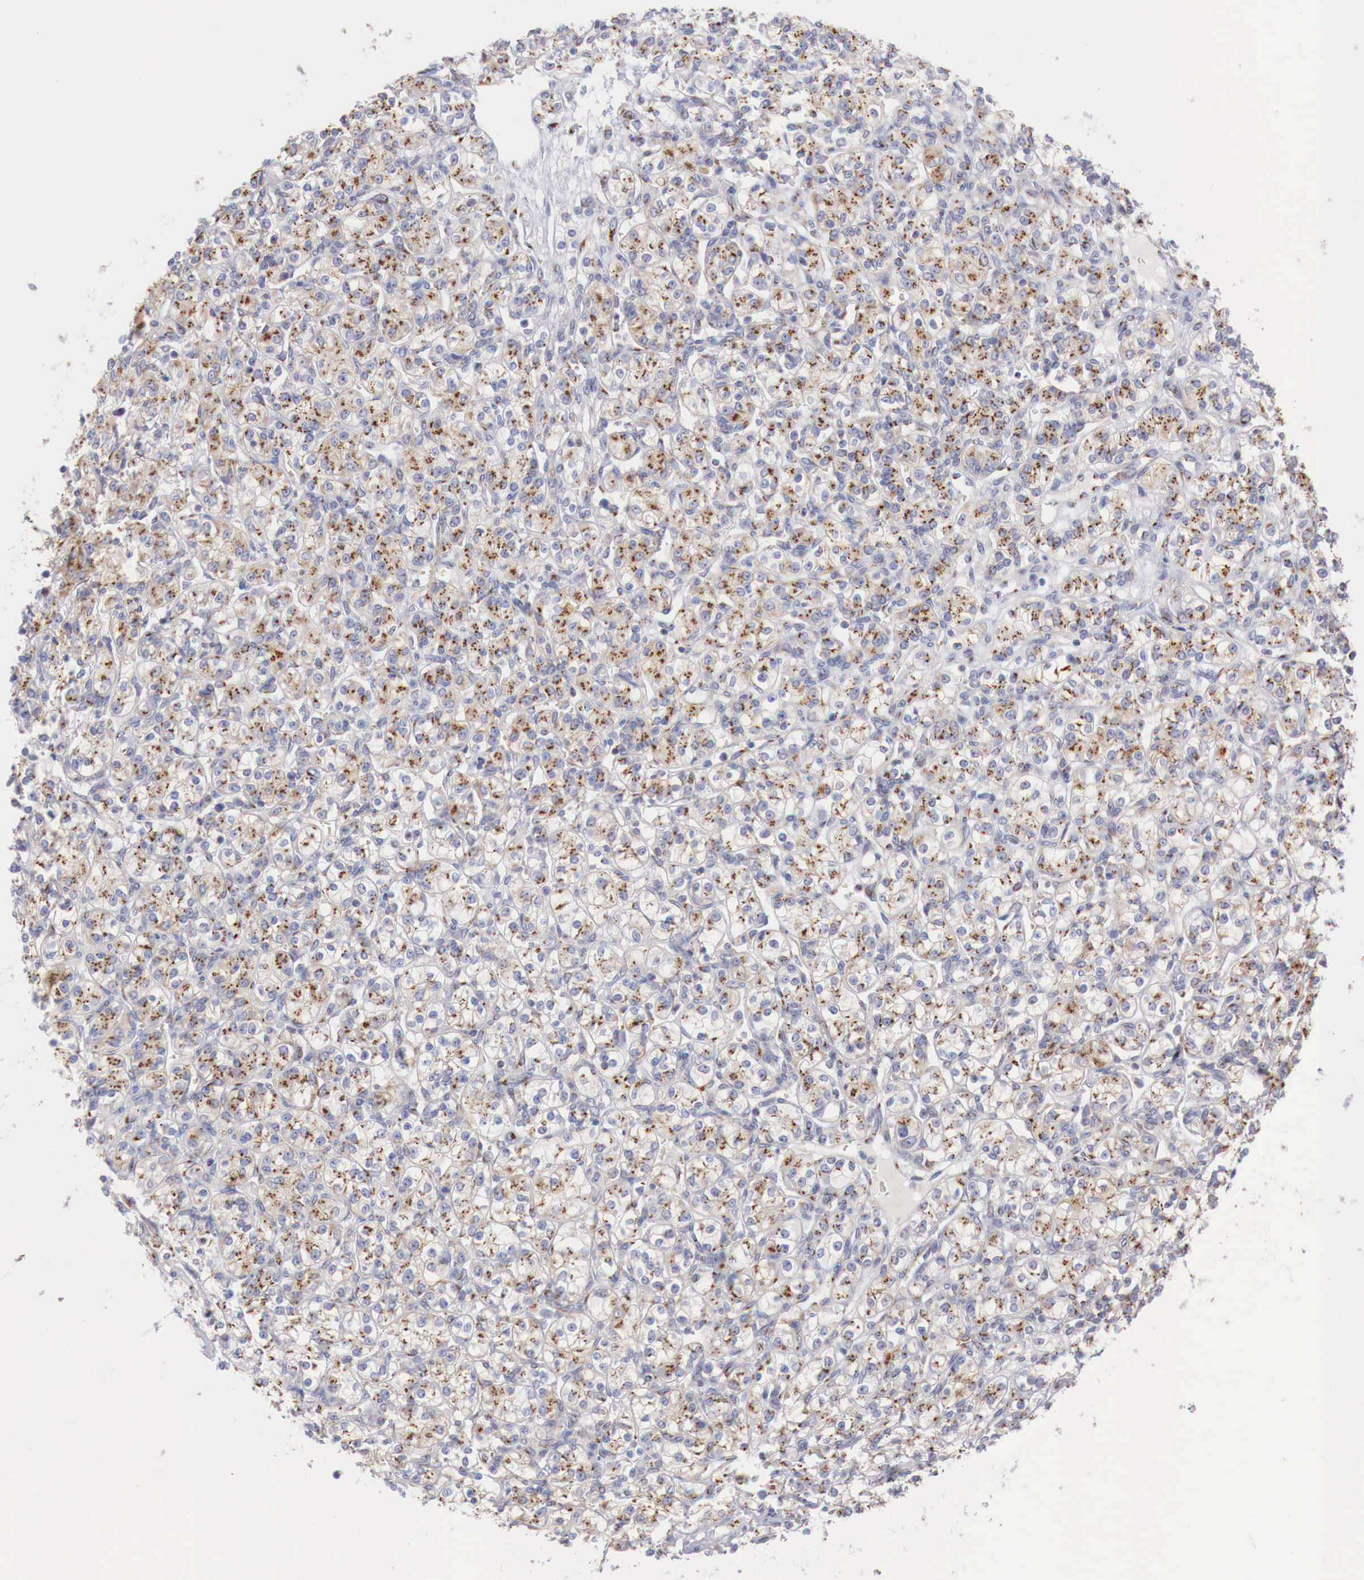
{"staining": {"intensity": "moderate", "quantity": "25%-75%", "location": "cytoplasmic/membranous"}, "tissue": "renal cancer", "cell_type": "Tumor cells", "image_type": "cancer", "snomed": [{"axis": "morphology", "description": "Adenocarcinoma, NOS"}, {"axis": "topography", "description": "Kidney"}], "caption": "A brown stain highlights moderate cytoplasmic/membranous staining of a protein in renal cancer tumor cells. Nuclei are stained in blue.", "gene": "SYAP1", "patient": {"sex": "male", "age": 77}}